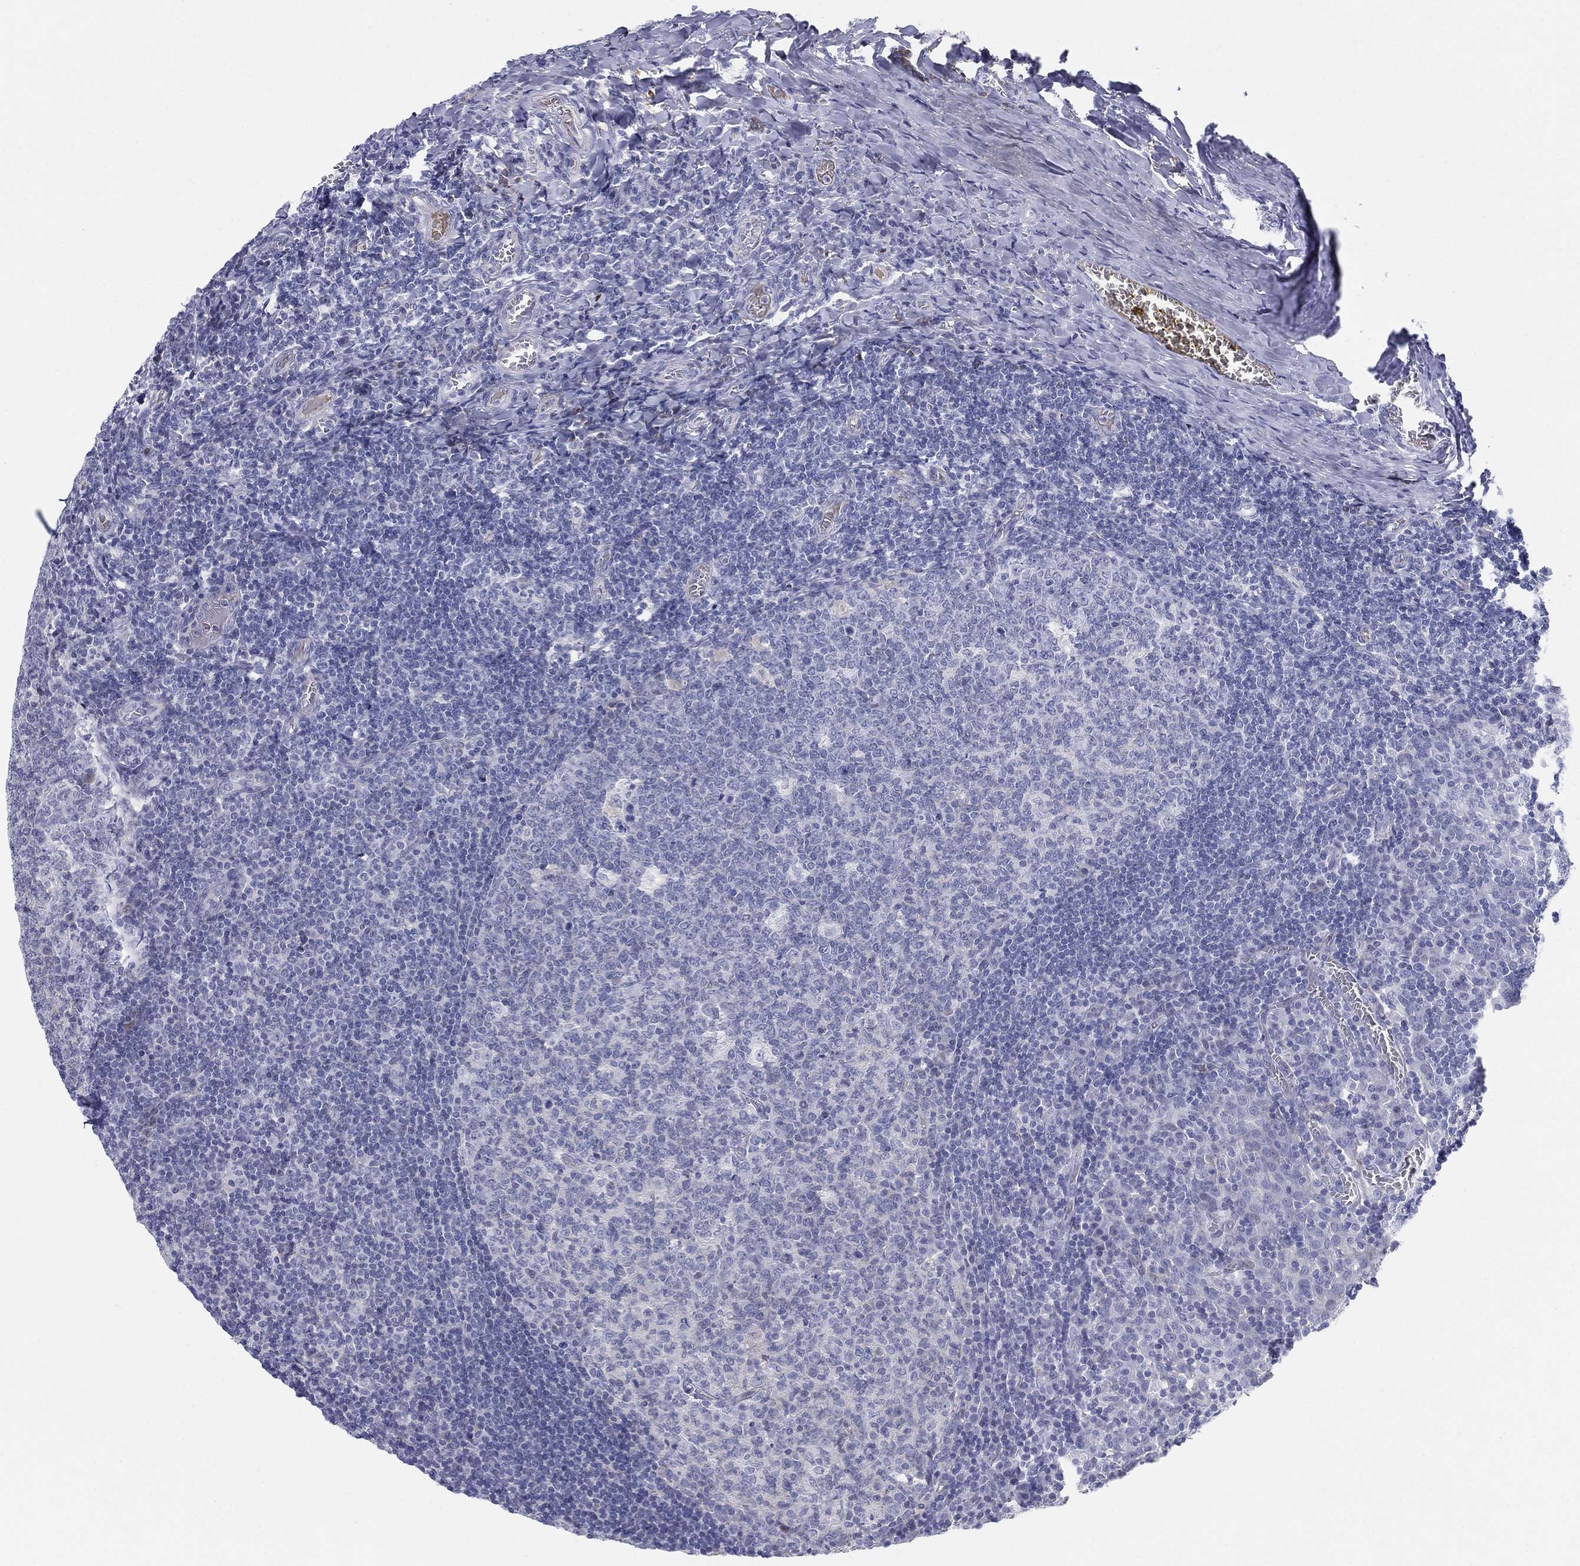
{"staining": {"intensity": "negative", "quantity": "none", "location": "none"}, "tissue": "tonsil", "cell_type": "Germinal center cells", "image_type": "normal", "snomed": [{"axis": "morphology", "description": "Normal tissue, NOS"}, {"axis": "topography", "description": "Tonsil"}], "caption": "An immunohistochemistry photomicrograph of benign tonsil is shown. There is no staining in germinal center cells of tonsil. The staining is performed using DAB brown chromogen with nuclei counter-stained in using hematoxylin.", "gene": "HEATR4", "patient": {"sex": "female", "age": 13}}